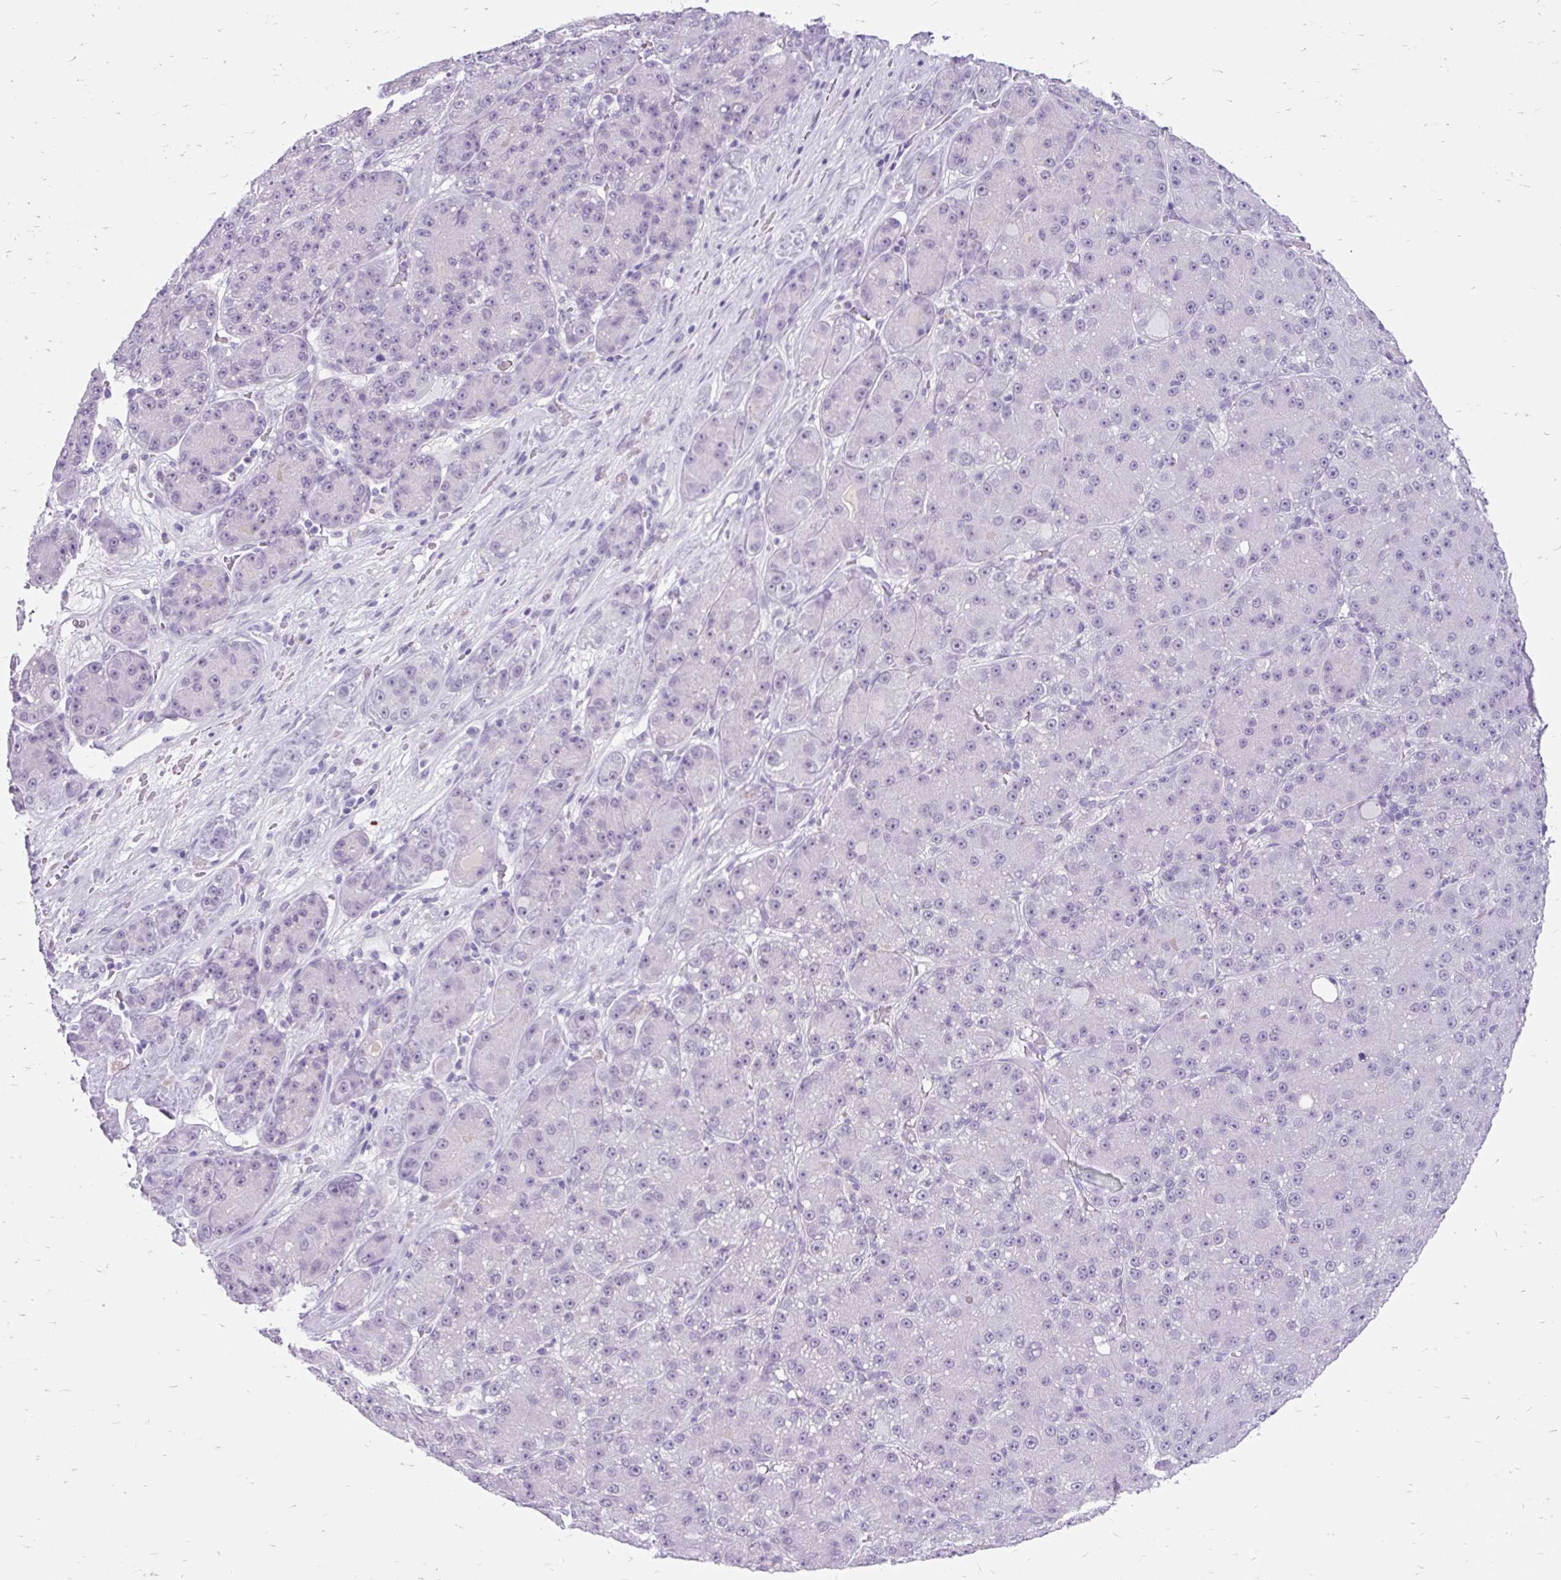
{"staining": {"intensity": "negative", "quantity": "none", "location": "none"}, "tissue": "liver cancer", "cell_type": "Tumor cells", "image_type": "cancer", "snomed": [{"axis": "morphology", "description": "Carcinoma, Hepatocellular, NOS"}, {"axis": "topography", "description": "Liver"}], "caption": "Immunohistochemistry (IHC) of liver cancer (hepatocellular carcinoma) displays no expression in tumor cells.", "gene": "SCGB1A1", "patient": {"sex": "male", "age": 67}}